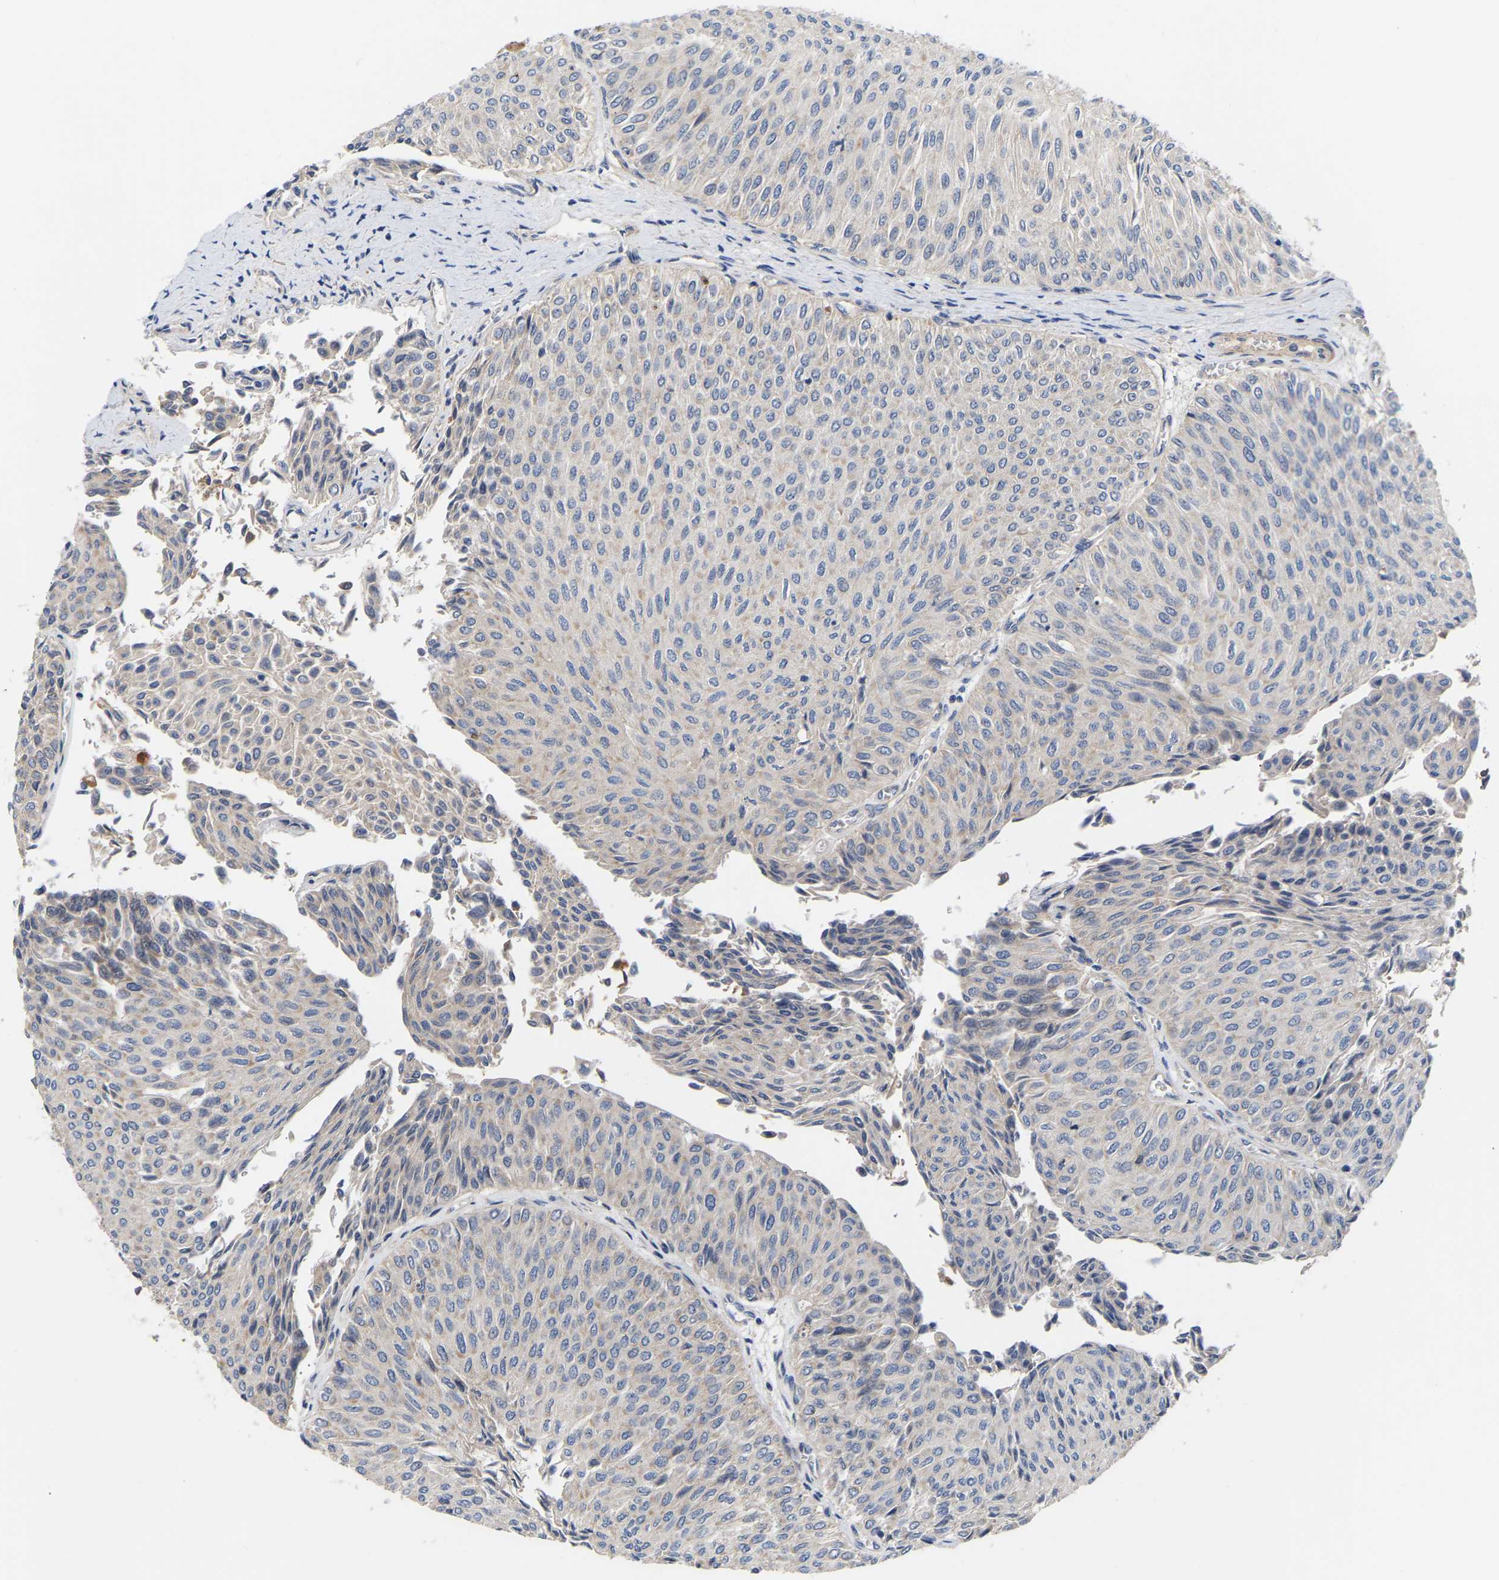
{"staining": {"intensity": "weak", "quantity": "<25%", "location": "cytoplasmic/membranous"}, "tissue": "urothelial cancer", "cell_type": "Tumor cells", "image_type": "cancer", "snomed": [{"axis": "morphology", "description": "Urothelial carcinoma, Low grade"}, {"axis": "topography", "description": "Urinary bladder"}], "caption": "Micrograph shows no protein staining in tumor cells of urothelial carcinoma (low-grade) tissue.", "gene": "KASH5", "patient": {"sex": "male", "age": 78}}